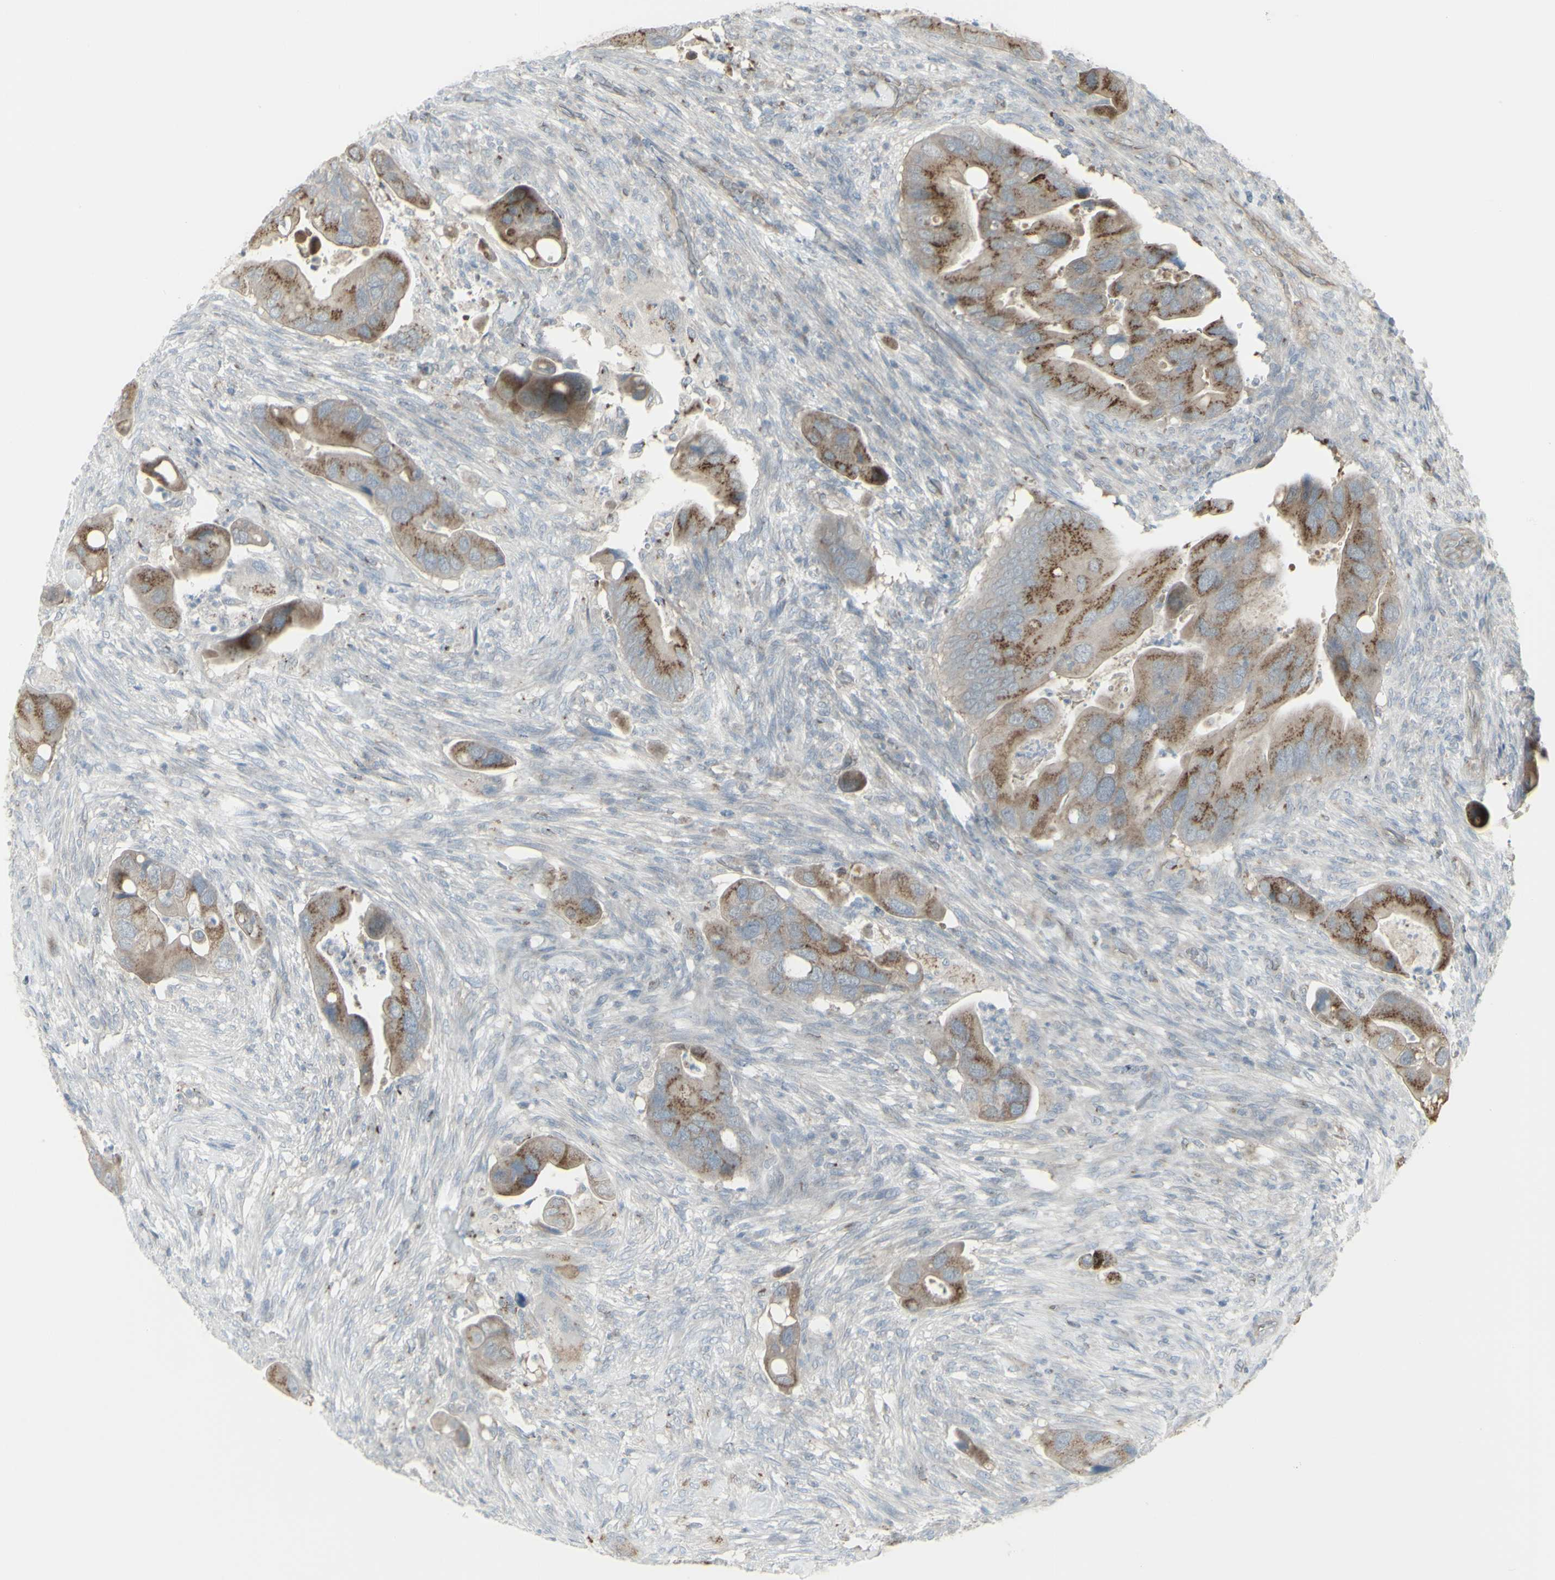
{"staining": {"intensity": "moderate", "quantity": ">75%", "location": "cytoplasmic/membranous"}, "tissue": "colorectal cancer", "cell_type": "Tumor cells", "image_type": "cancer", "snomed": [{"axis": "morphology", "description": "Adenocarcinoma, NOS"}, {"axis": "topography", "description": "Rectum"}], "caption": "Tumor cells demonstrate medium levels of moderate cytoplasmic/membranous positivity in about >75% of cells in adenocarcinoma (colorectal). Using DAB (brown) and hematoxylin (blue) stains, captured at high magnification using brightfield microscopy.", "gene": "GALNT6", "patient": {"sex": "female", "age": 57}}